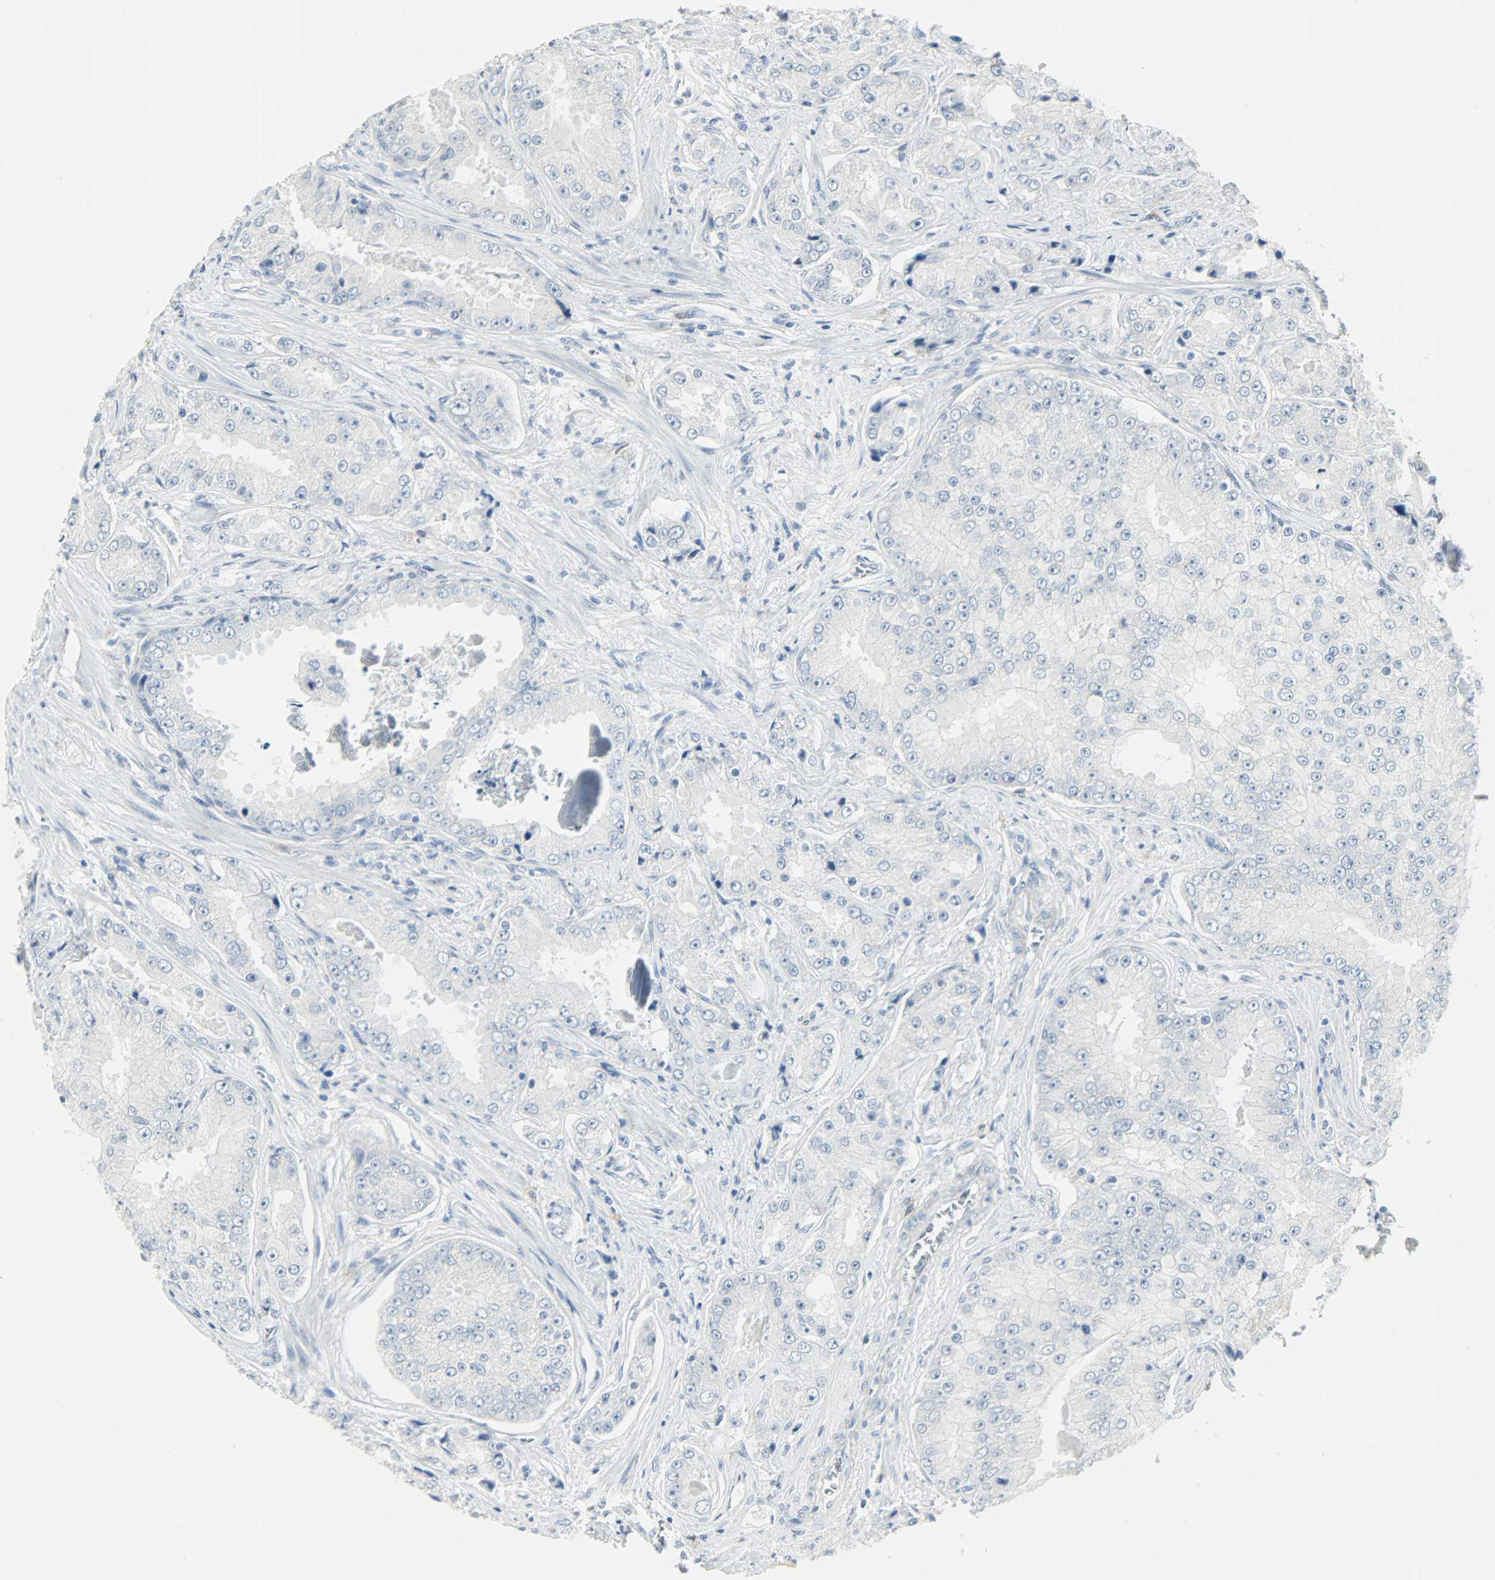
{"staining": {"intensity": "negative", "quantity": "none", "location": "none"}, "tissue": "prostate cancer", "cell_type": "Tumor cells", "image_type": "cancer", "snomed": [{"axis": "morphology", "description": "Adenocarcinoma, High grade"}, {"axis": "topography", "description": "Prostate"}], "caption": "Tumor cells are negative for brown protein staining in prostate cancer (adenocarcinoma (high-grade)).", "gene": "KIT", "patient": {"sex": "male", "age": 73}}